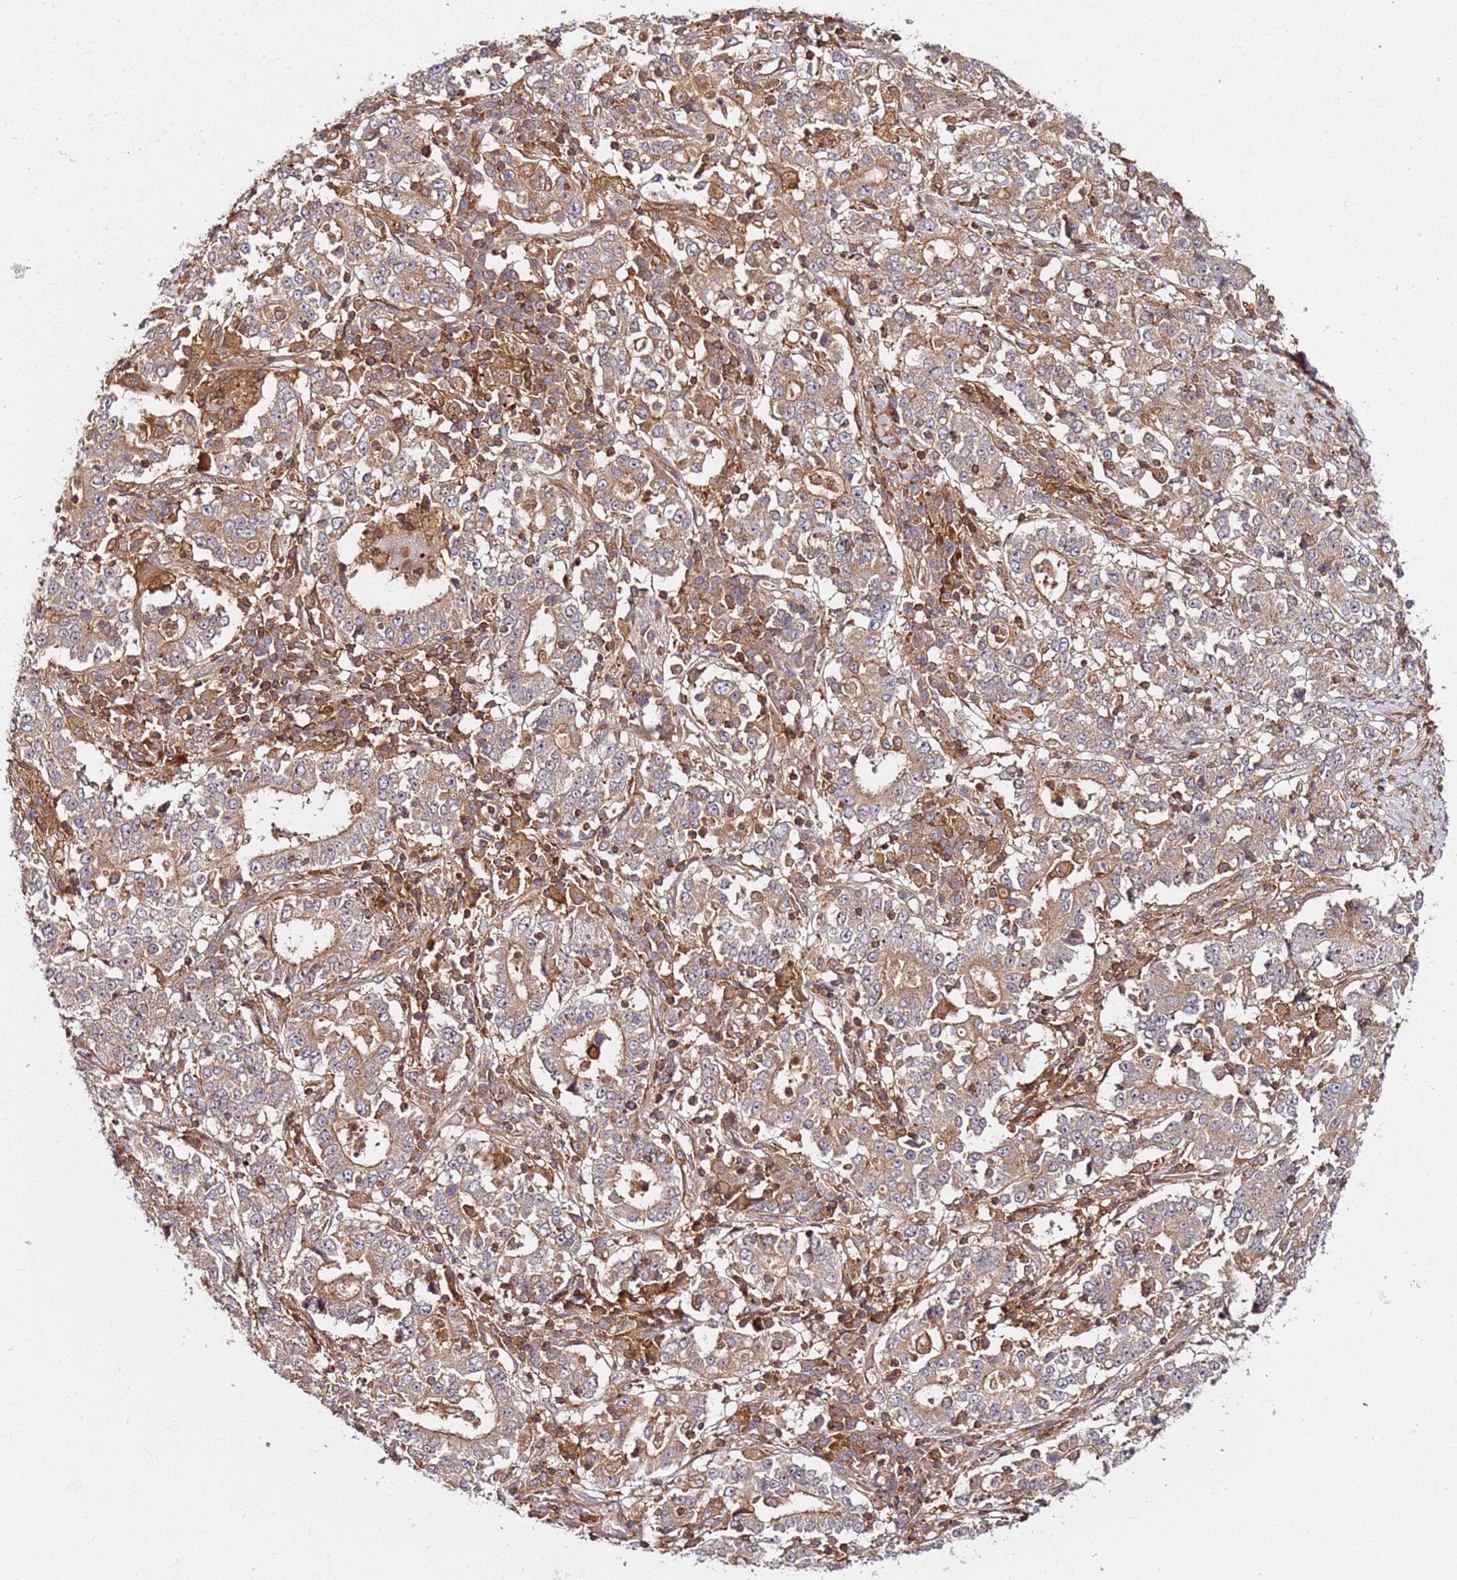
{"staining": {"intensity": "weak", "quantity": ">75%", "location": "cytoplasmic/membranous"}, "tissue": "stomach cancer", "cell_type": "Tumor cells", "image_type": "cancer", "snomed": [{"axis": "morphology", "description": "Adenocarcinoma, NOS"}, {"axis": "topography", "description": "Stomach"}], "caption": "An image of stomach cancer stained for a protein demonstrates weak cytoplasmic/membranous brown staining in tumor cells.", "gene": "PRMT7", "patient": {"sex": "male", "age": 59}}